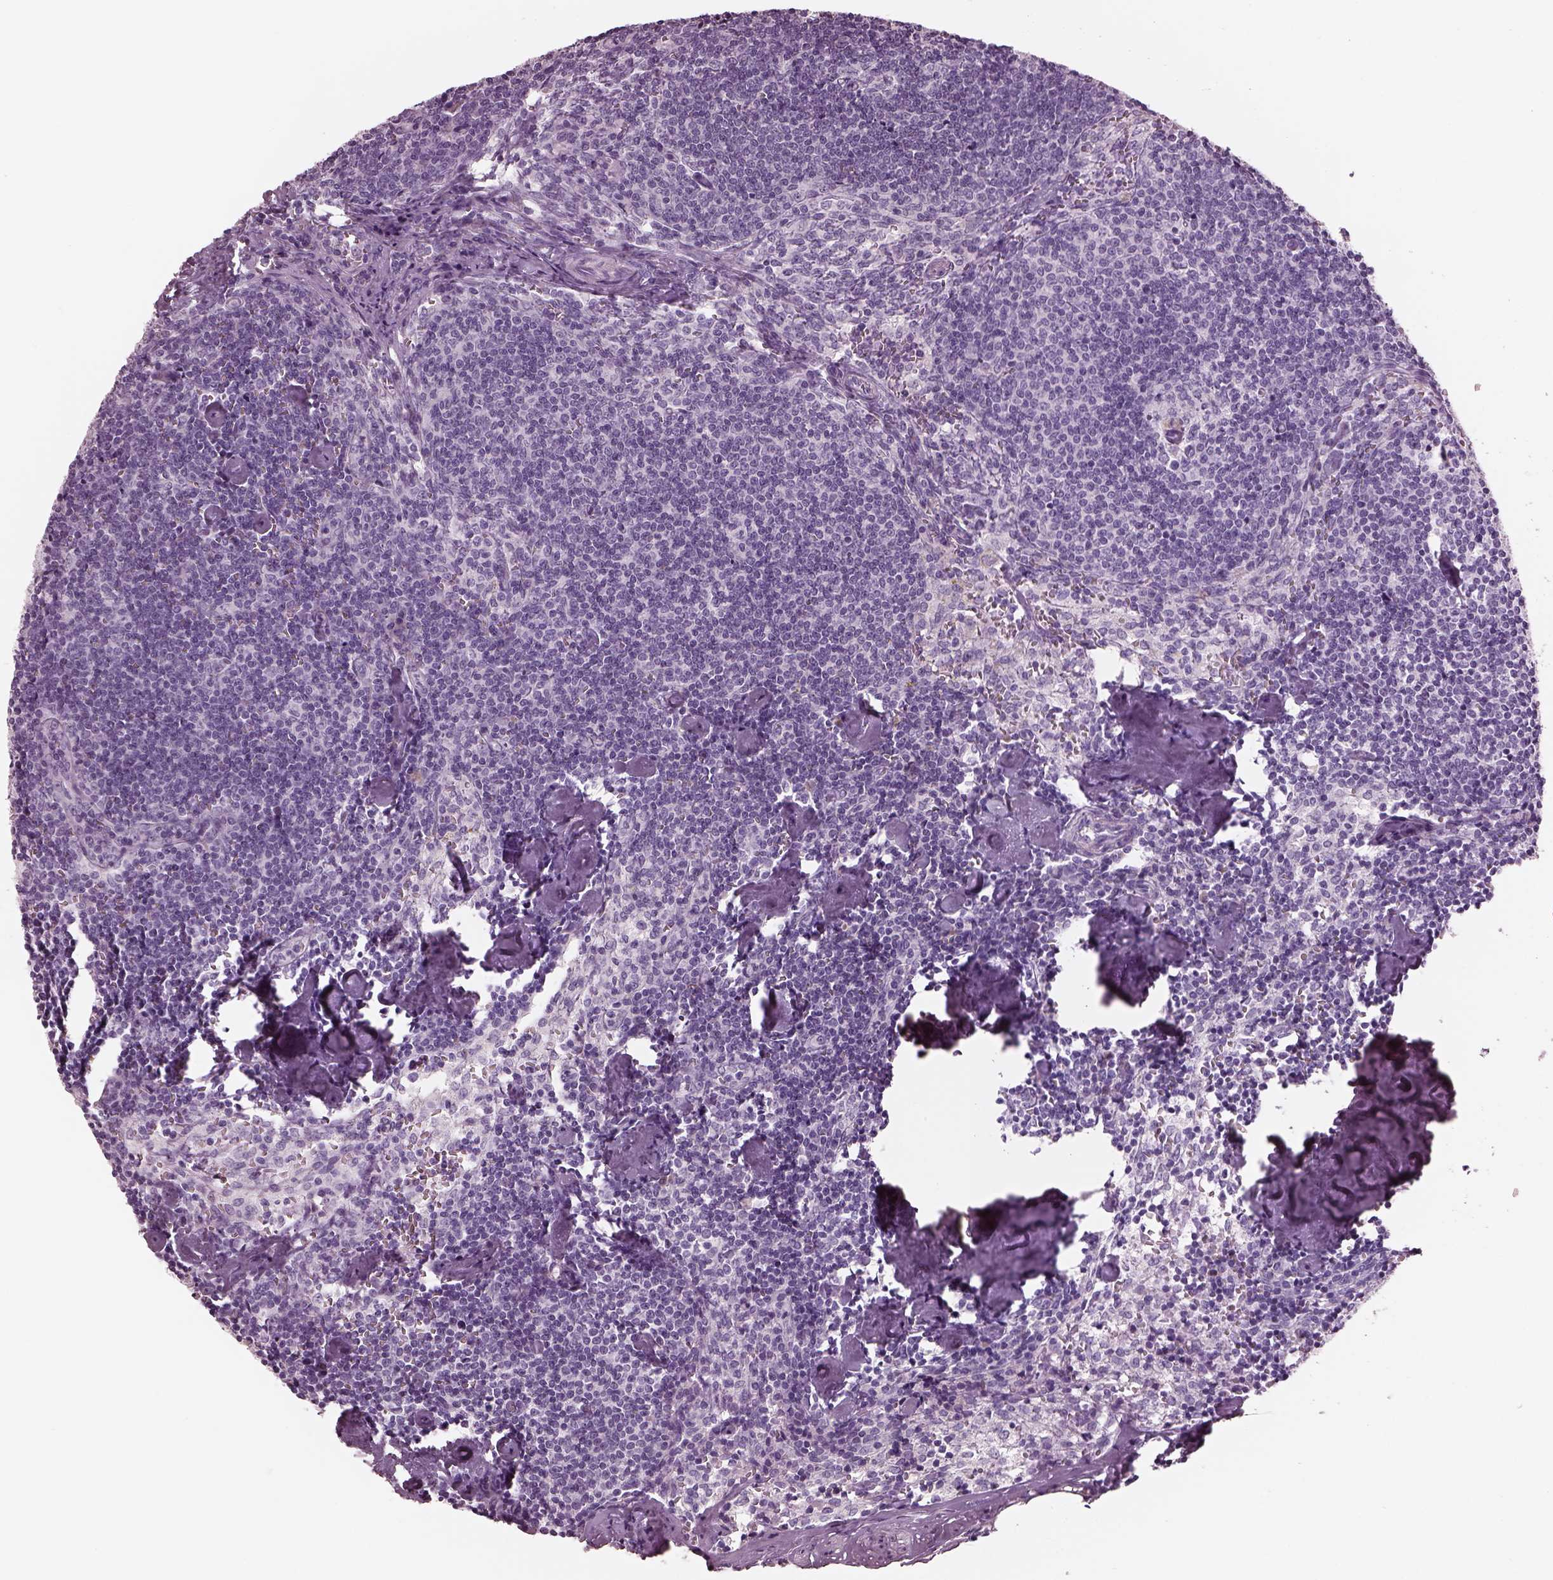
{"staining": {"intensity": "negative", "quantity": "none", "location": "none"}, "tissue": "lymph node", "cell_type": "Non-germinal center cells", "image_type": "normal", "snomed": [{"axis": "morphology", "description": "Normal tissue, NOS"}, {"axis": "topography", "description": "Lymph node"}], "caption": "Human lymph node stained for a protein using immunohistochemistry demonstrates no staining in non-germinal center cells.", "gene": "HYDIN", "patient": {"sex": "female", "age": 50}}